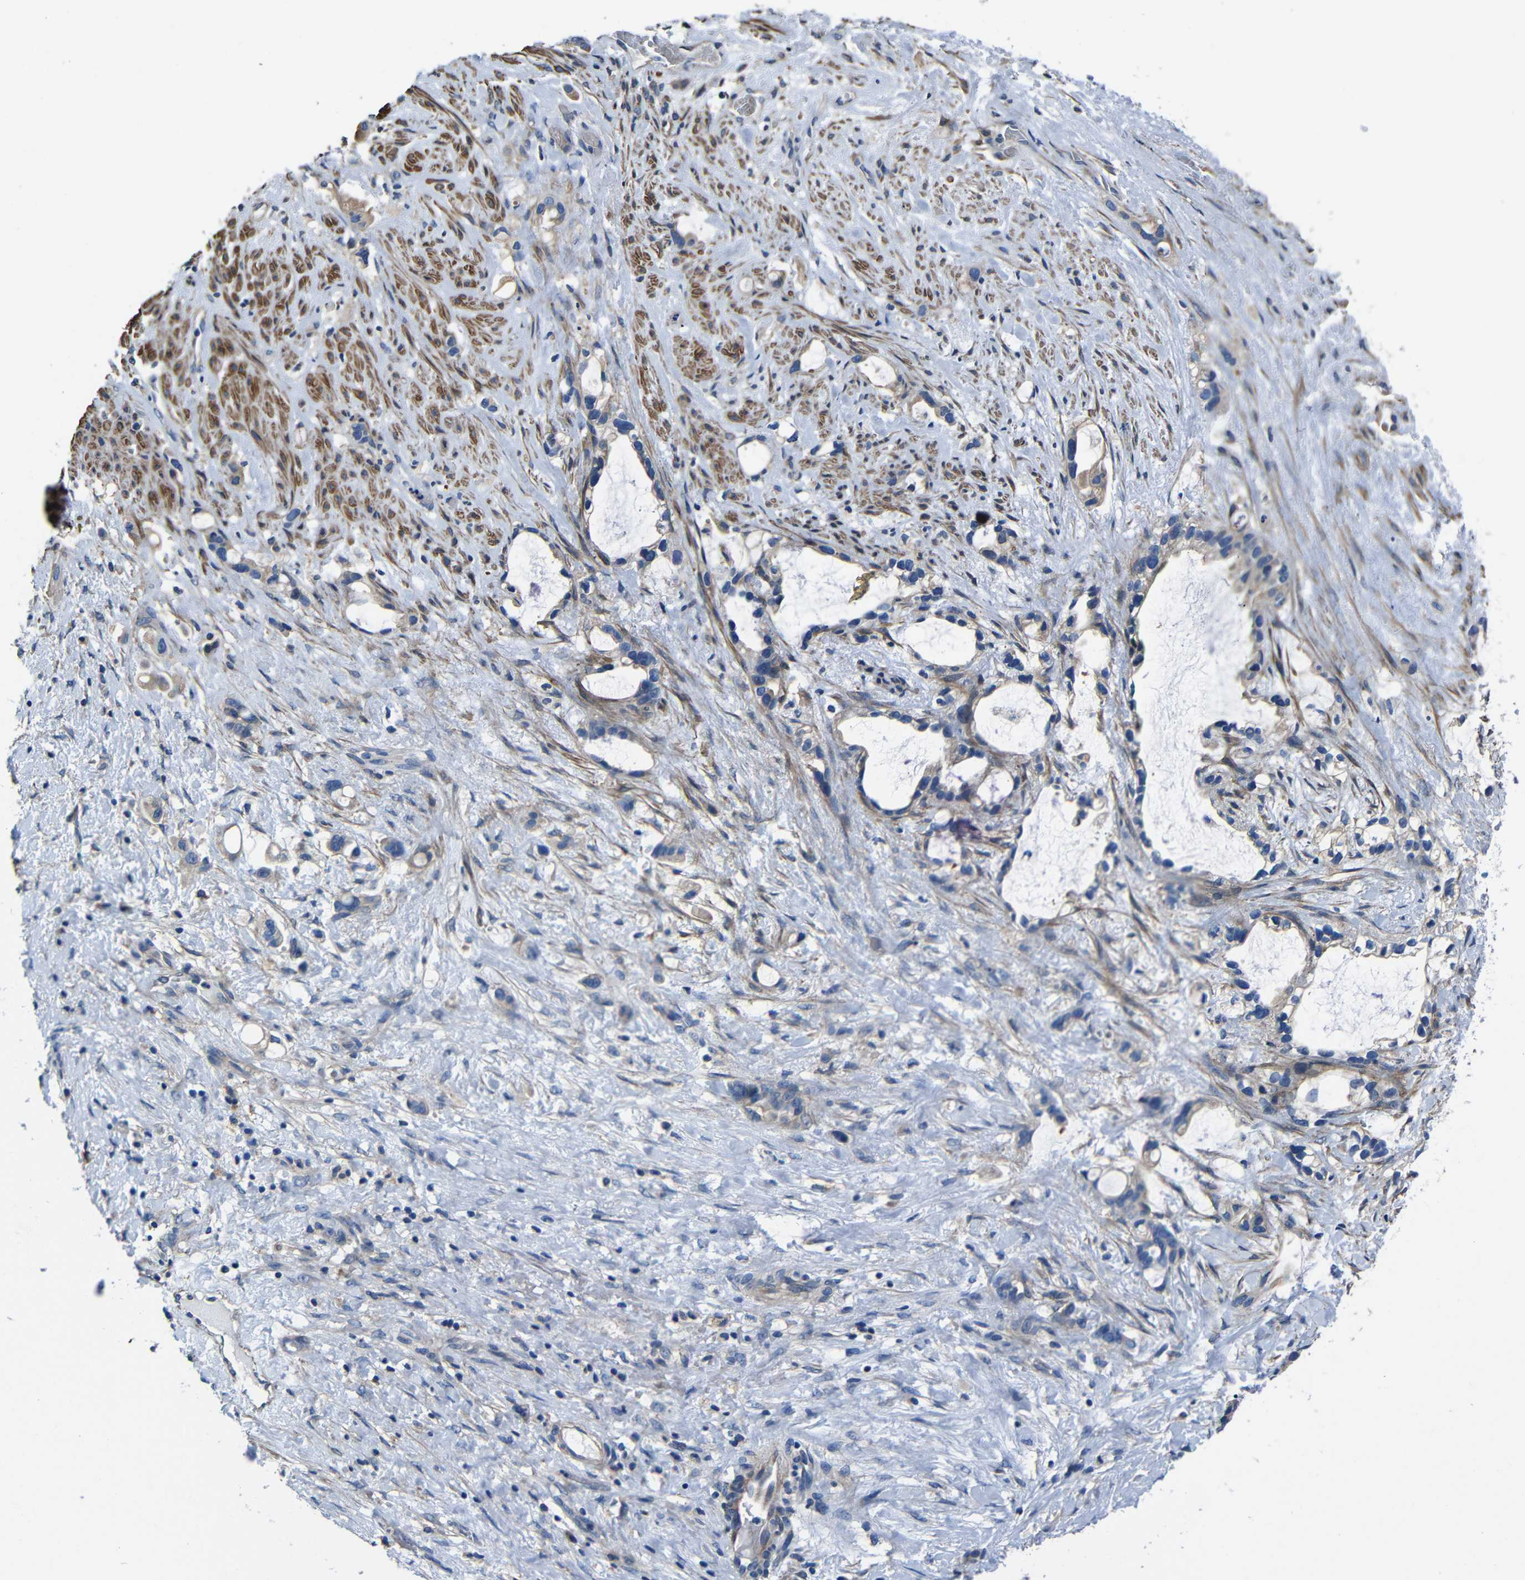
{"staining": {"intensity": "moderate", "quantity": ">75%", "location": "cytoplasmic/membranous"}, "tissue": "liver cancer", "cell_type": "Tumor cells", "image_type": "cancer", "snomed": [{"axis": "morphology", "description": "Cholangiocarcinoma"}, {"axis": "topography", "description": "Liver"}], "caption": "Liver cholangiocarcinoma was stained to show a protein in brown. There is medium levels of moderate cytoplasmic/membranous expression in about >75% of tumor cells. (IHC, brightfield microscopy, high magnification).", "gene": "GDI1", "patient": {"sex": "female", "age": 65}}